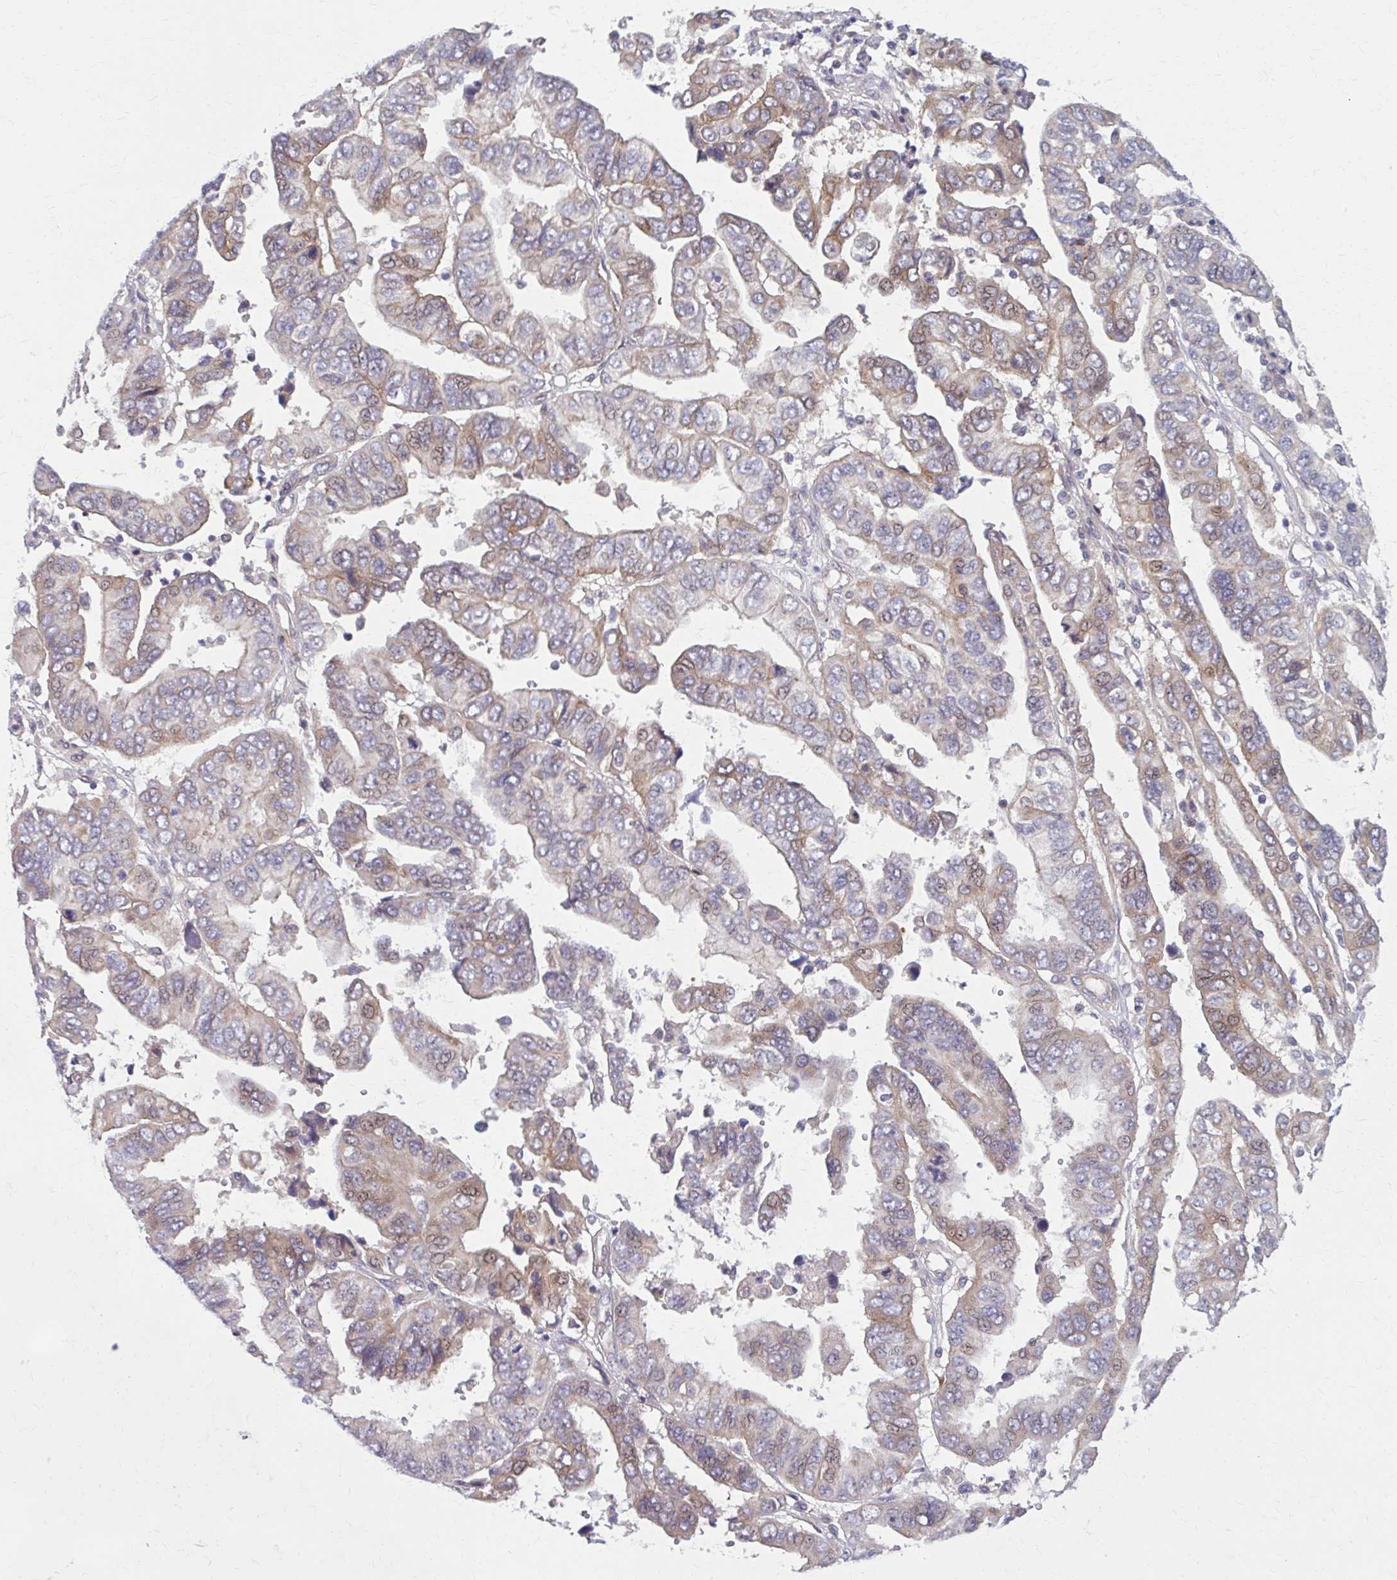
{"staining": {"intensity": "weak", "quantity": "25%-75%", "location": "cytoplasmic/membranous,nuclear"}, "tissue": "ovarian cancer", "cell_type": "Tumor cells", "image_type": "cancer", "snomed": [{"axis": "morphology", "description": "Cystadenocarcinoma, serous, NOS"}, {"axis": "topography", "description": "Ovary"}], "caption": "Tumor cells display low levels of weak cytoplasmic/membranous and nuclear expression in approximately 25%-75% of cells in serous cystadenocarcinoma (ovarian).", "gene": "CHST3", "patient": {"sex": "female", "age": 79}}